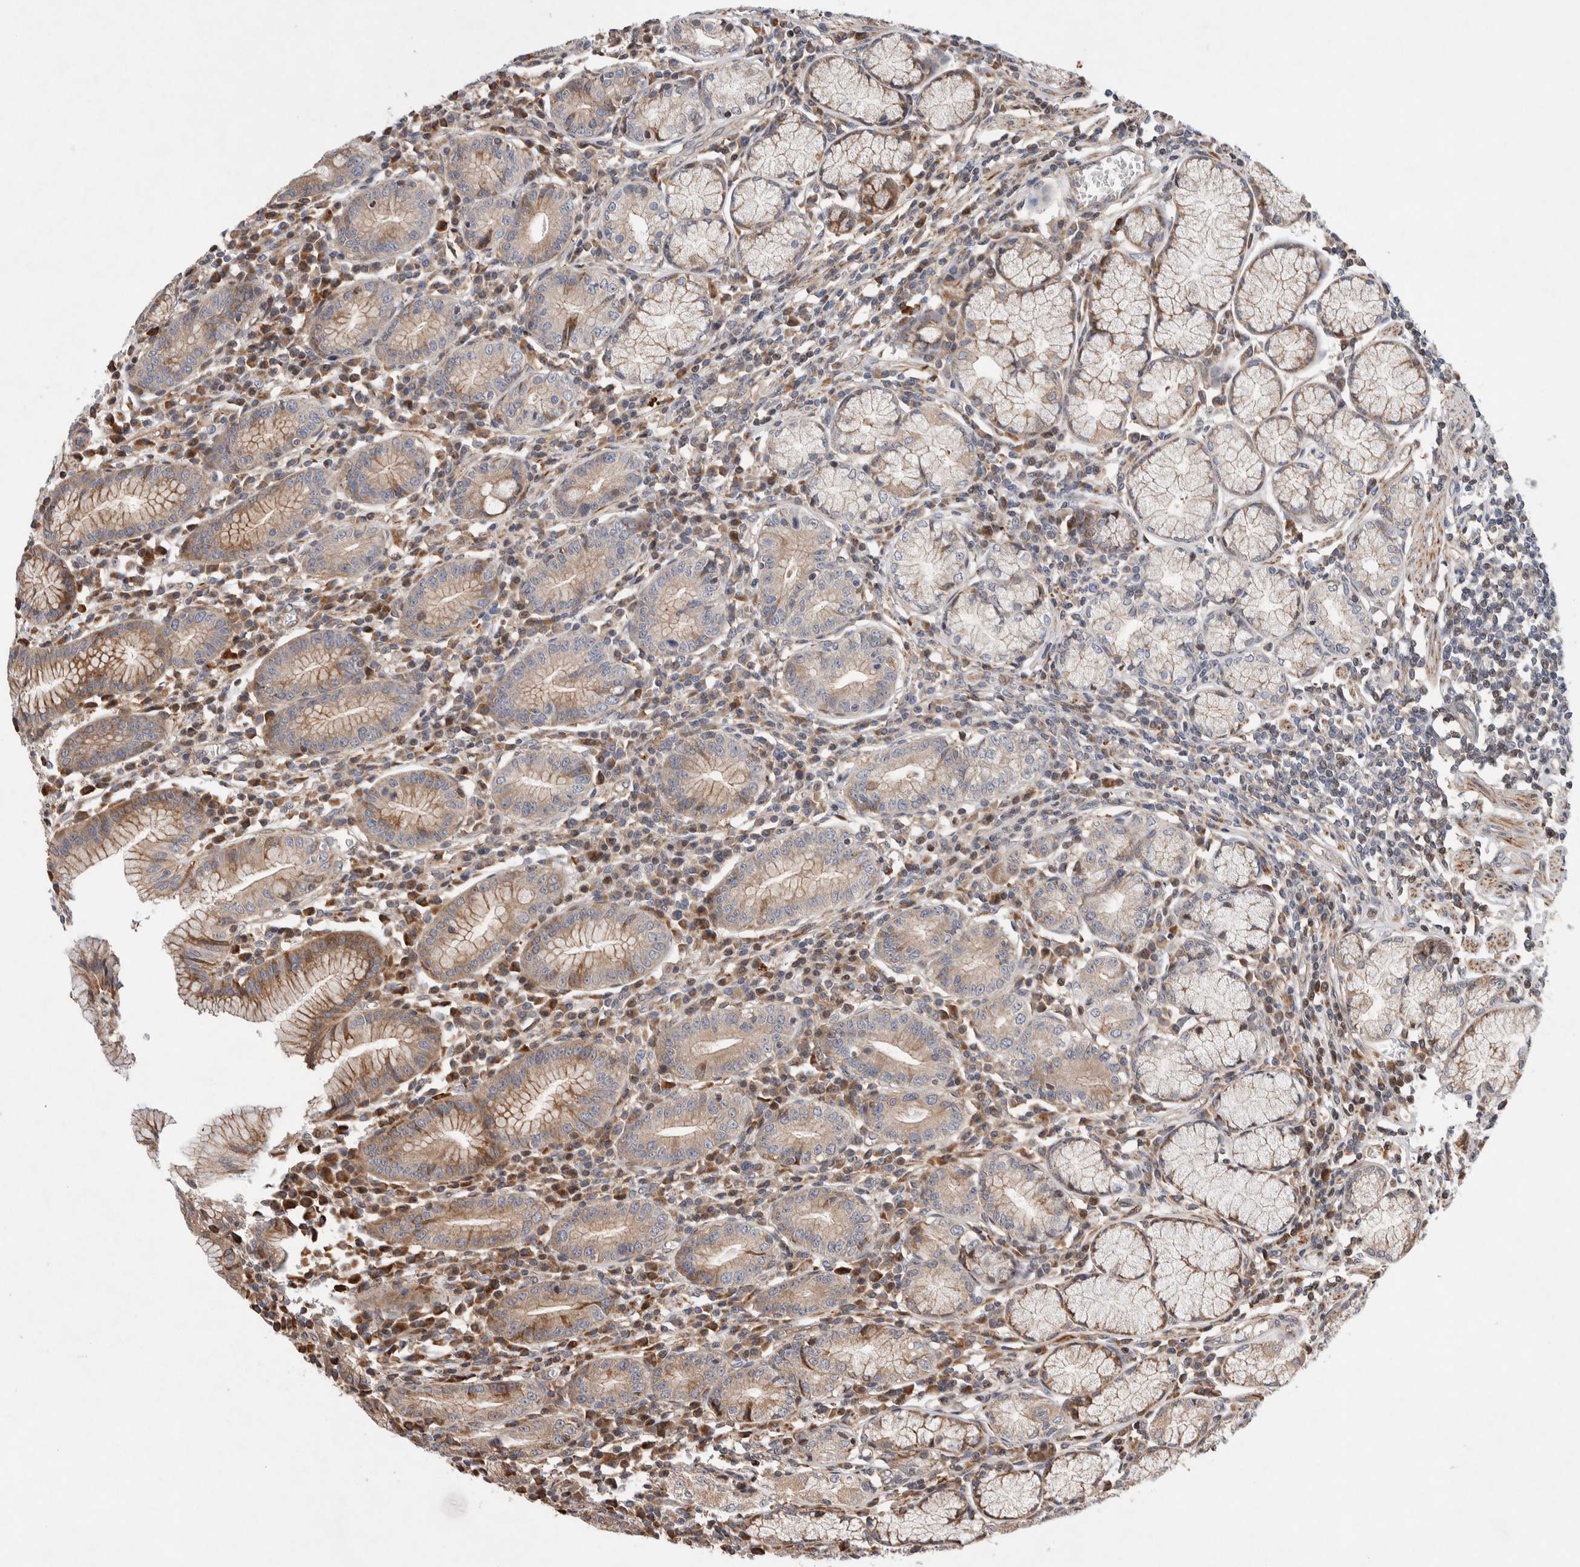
{"staining": {"intensity": "moderate", "quantity": ">75%", "location": "cytoplasmic/membranous"}, "tissue": "stomach", "cell_type": "Glandular cells", "image_type": "normal", "snomed": [{"axis": "morphology", "description": "Normal tissue, NOS"}, {"axis": "topography", "description": "Stomach"}], "caption": "The immunohistochemical stain shows moderate cytoplasmic/membranous positivity in glandular cells of benign stomach. The staining was performed using DAB (3,3'-diaminobenzidine) to visualize the protein expression in brown, while the nuclei were stained in blue with hematoxylin (Magnification: 20x).", "gene": "LZTS1", "patient": {"sex": "male", "age": 55}}